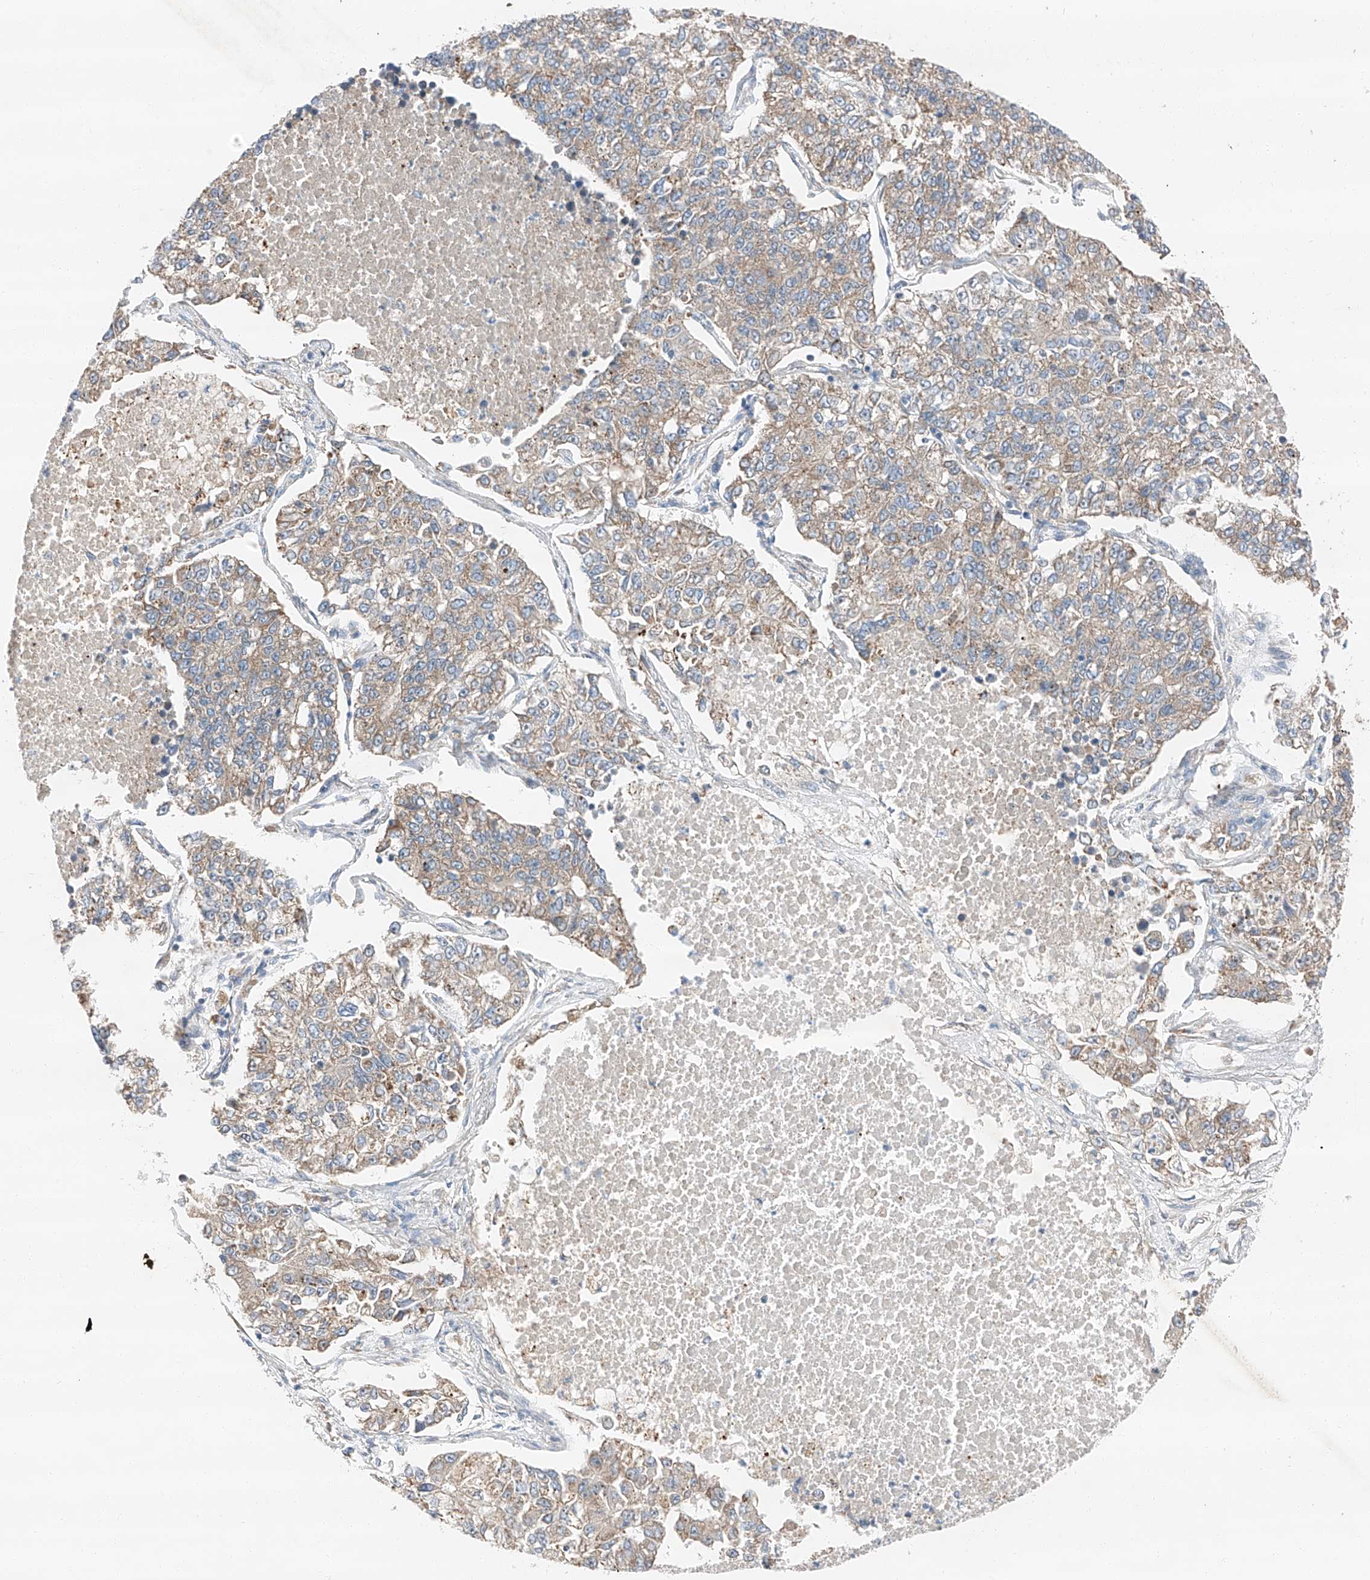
{"staining": {"intensity": "weak", "quantity": "25%-75%", "location": "cytoplasmic/membranous"}, "tissue": "lung cancer", "cell_type": "Tumor cells", "image_type": "cancer", "snomed": [{"axis": "morphology", "description": "Adenocarcinoma, NOS"}, {"axis": "topography", "description": "Lung"}], "caption": "Weak cytoplasmic/membranous protein staining is appreciated in approximately 25%-75% of tumor cells in lung adenocarcinoma.", "gene": "ZC3H15", "patient": {"sex": "male", "age": 49}}